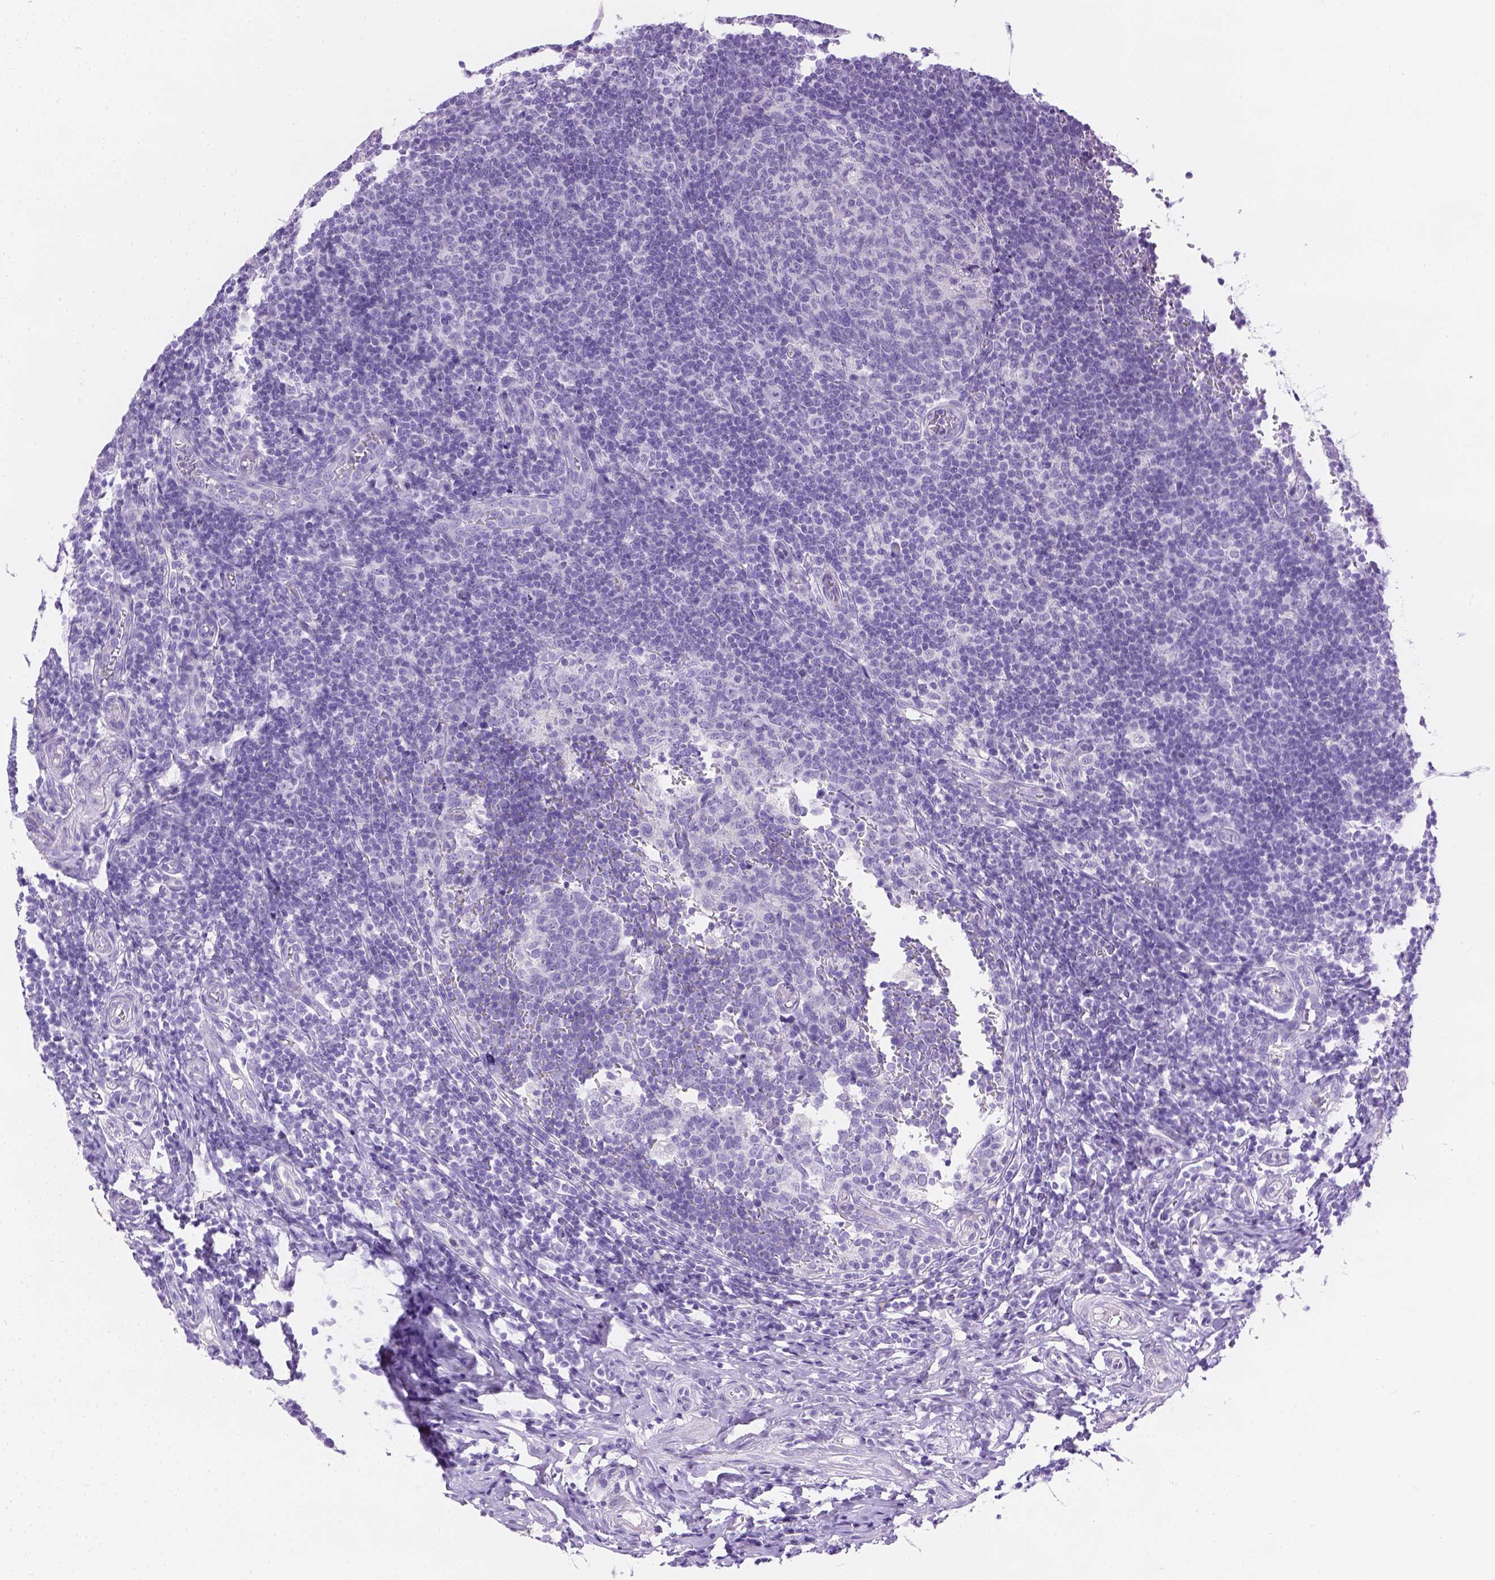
{"staining": {"intensity": "negative", "quantity": "none", "location": "none"}, "tissue": "appendix", "cell_type": "Glandular cells", "image_type": "normal", "snomed": [{"axis": "morphology", "description": "Normal tissue, NOS"}, {"axis": "topography", "description": "Appendix"}], "caption": "The IHC micrograph has no significant positivity in glandular cells of appendix. (IHC, brightfield microscopy, high magnification).", "gene": "TMEM38A", "patient": {"sex": "male", "age": 18}}